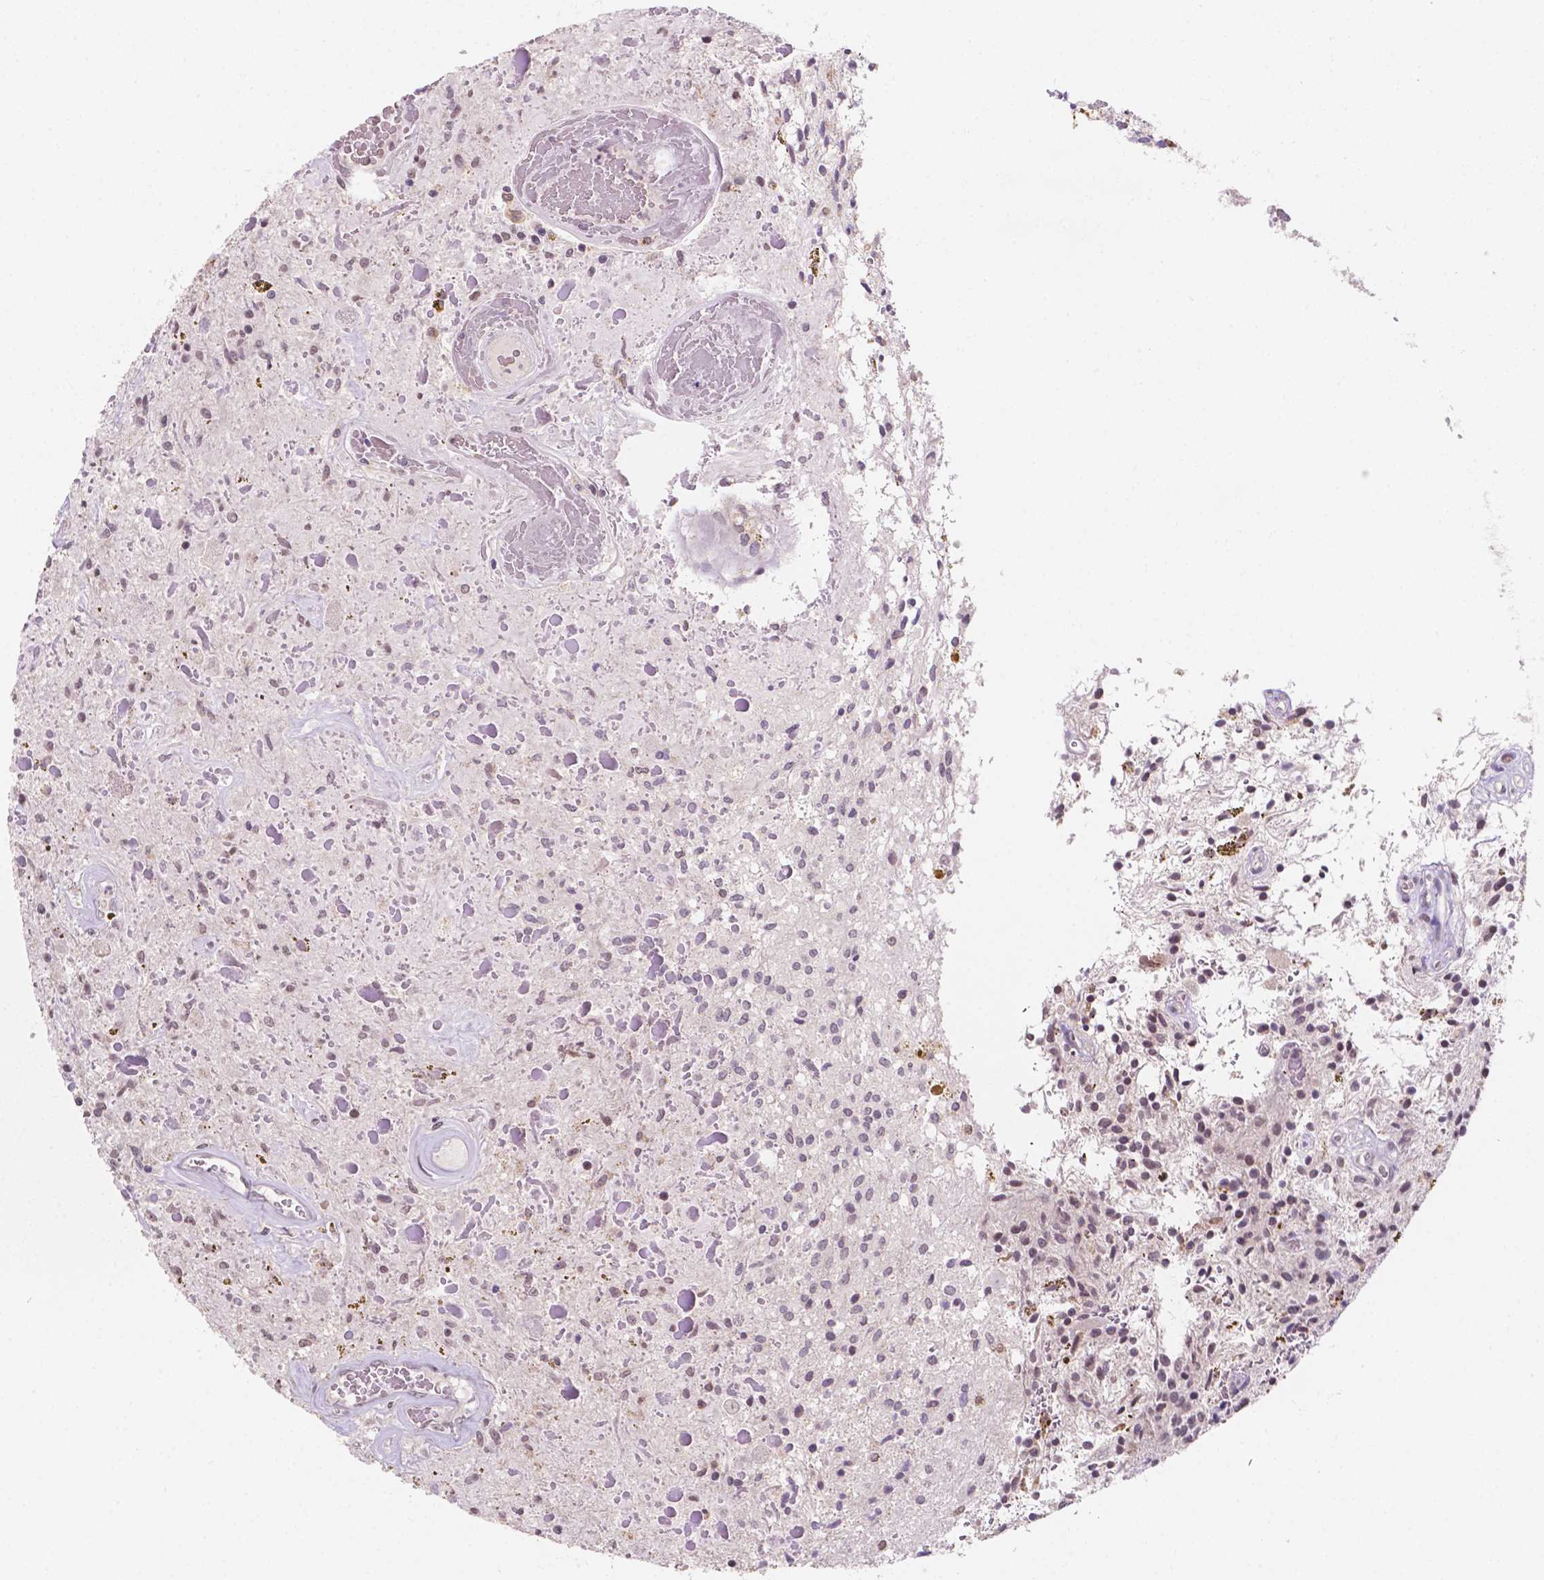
{"staining": {"intensity": "negative", "quantity": "none", "location": "none"}, "tissue": "glioma", "cell_type": "Tumor cells", "image_type": "cancer", "snomed": [{"axis": "morphology", "description": "Glioma, malignant, Low grade"}, {"axis": "topography", "description": "Cerebellum"}], "caption": "Immunohistochemistry (IHC) of malignant low-grade glioma demonstrates no positivity in tumor cells. (DAB (3,3'-diaminobenzidine) immunohistochemistry (IHC) with hematoxylin counter stain).", "gene": "SHLD3", "patient": {"sex": "female", "age": 14}}